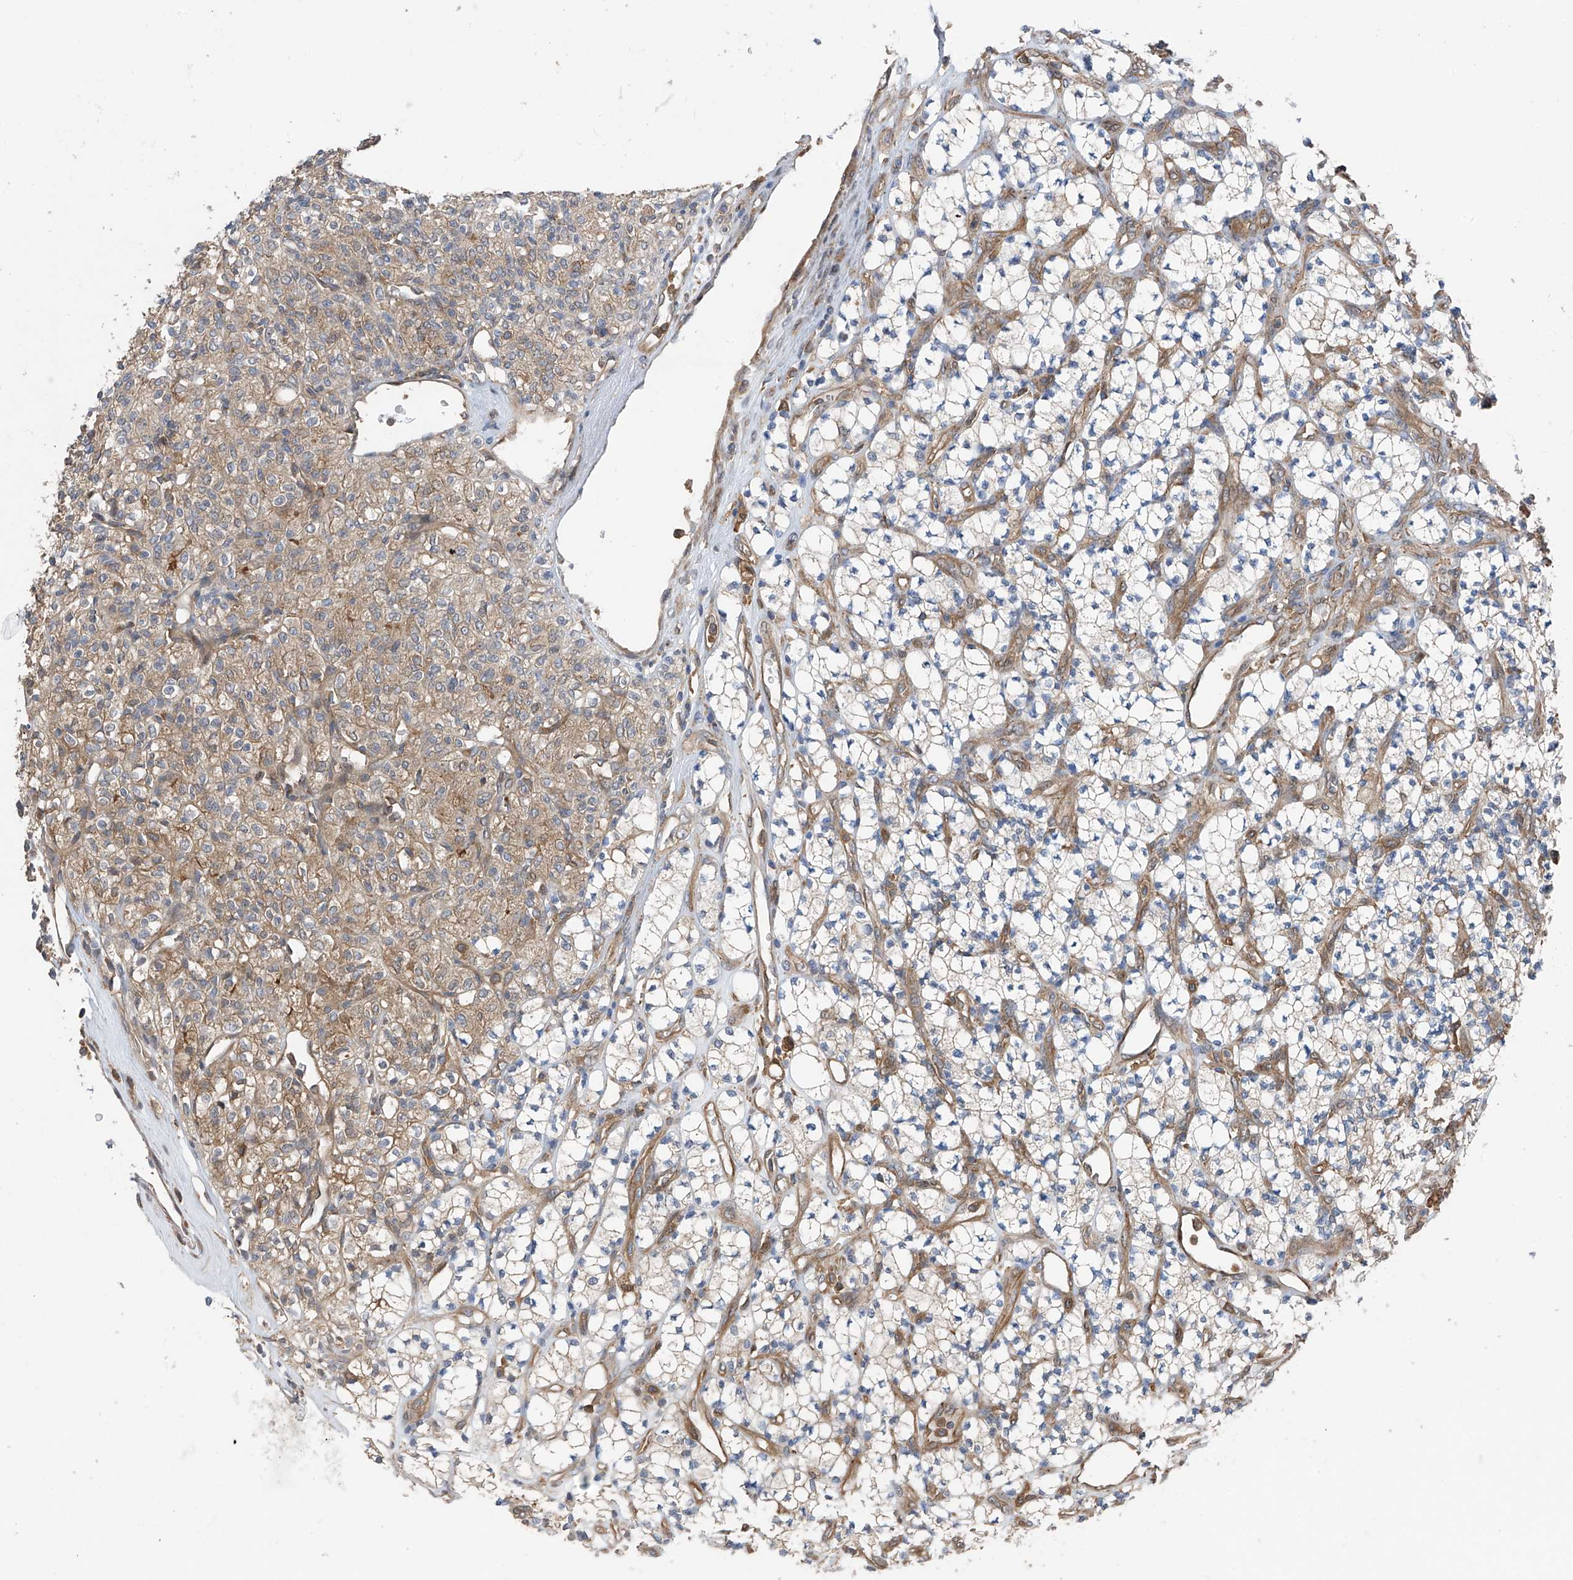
{"staining": {"intensity": "weak", "quantity": "25%-75%", "location": "cytoplasmic/membranous"}, "tissue": "renal cancer", "cell_type": "Tumor cells", "image_type": "cancer", "snomed": [{"axis": "morphology", "description": "Adenocarcinoma, NOS"}, {"axis": "topography", "description": "Kidney"}], "caption": "Renal adenocarcinoma was stained to show a protein in brown. There is low levels of weak cytoplasmic/membranous positivity in about 25%-75% of tumor cells. The protein of interest is stained brown, and the nuclei are stained in blue (DAB IHC with brightfield microscopy, high magnification).", "gene": "CHPF", "patient": {"sex": "male", "age": 77}}